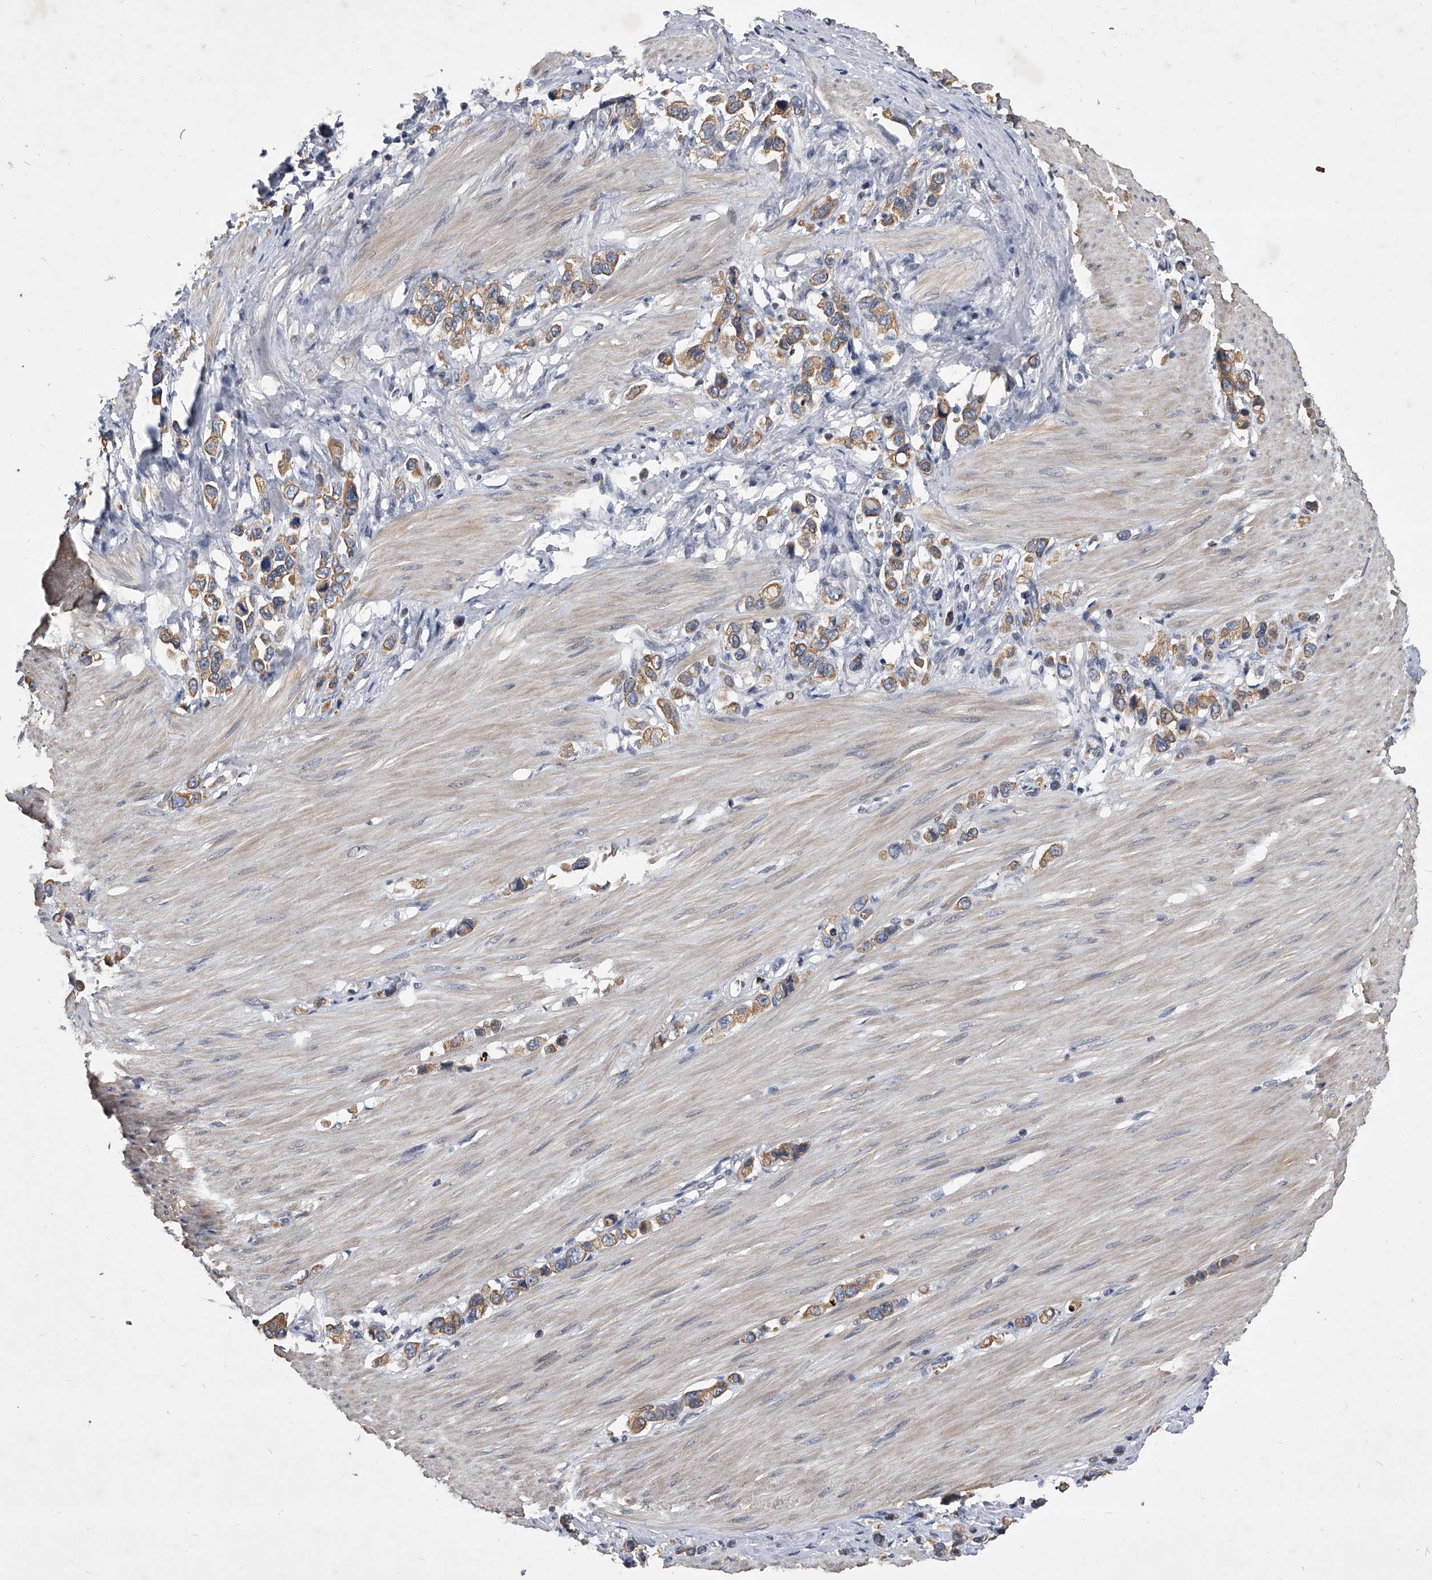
{"staining": {"intensity": "moderate", "quantity": ">75%", "location": "cytoplasmic/membranous"}, "tissue": "stomach cancer", "cell_type": "Tumor cells", "image_type": "cancer", "snomed": [{"axis": "morphology", "description": "Adenocarcinoma, NOS"}, {"axis": "topography", "description": "Stomach"}], "caption": "Immunohistochemical staining of adenocarcinoma (stomach) demonstrates moderate cytoplasmic/membranous protein expression in about >75% of tumor cells.", "gene": "ZNF76", "patient": {"sex": "female", "age": 65}}